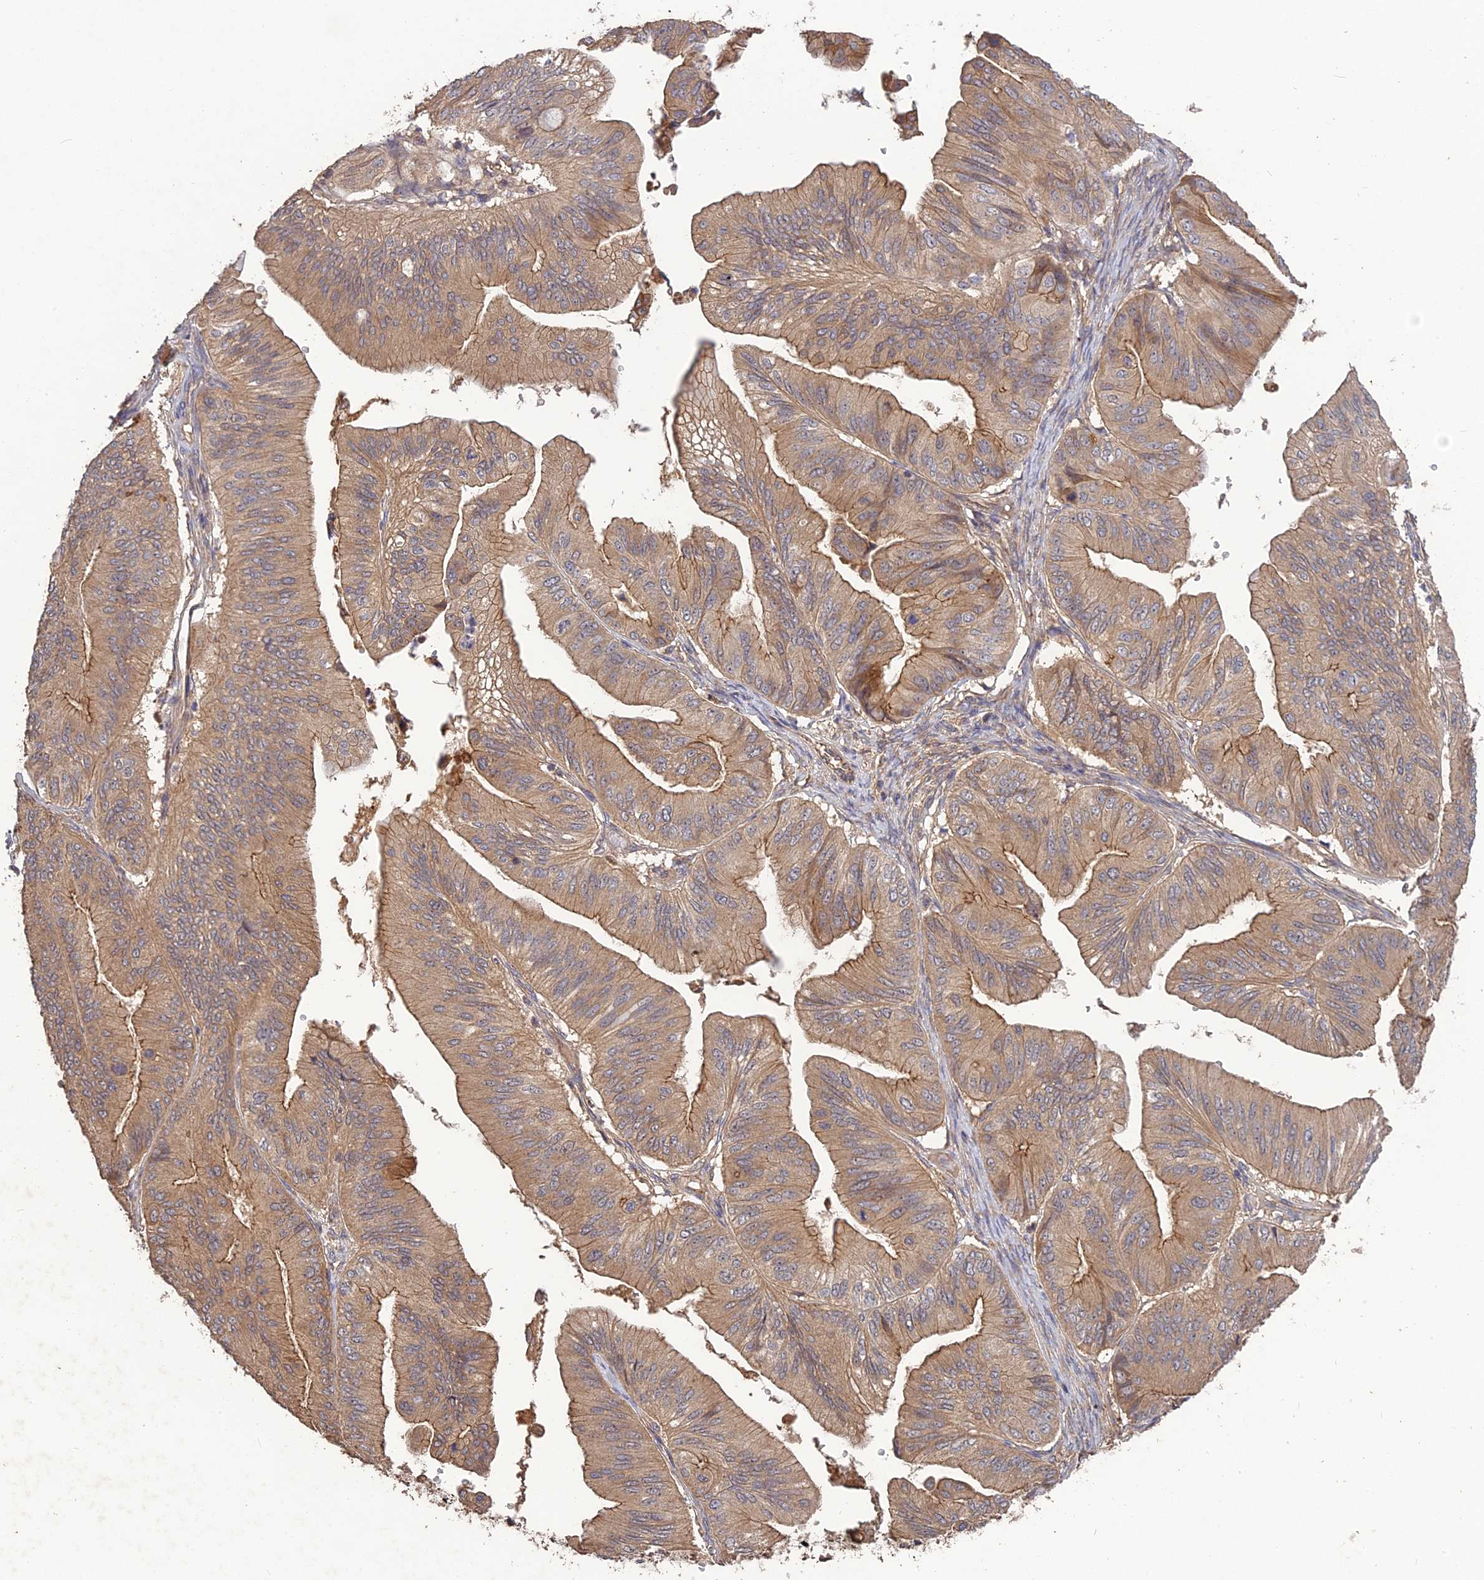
{"staining": {"intensity": "moderate", "quantity": ">75%", "location": "cytoplasmic/membranous"}, "tissue": "ovarian cancer", "cell_type": "Tumor cells", "image_type": "cancer", "snomed": [{"axis": "morphology", "description": "Cystadenocarcinoma, mucinous, NOS"}, {"axis": "topography", "description": "Ovary"}], "caption": "IHC histopathology image of neoplastic tissue: human ovarian mucinous cystadenocarcinoma stained using IHC demonstrates medium levels of moderate protein expression localized specifically in the cytoplasmic/membranous of tumor cells, appearing as a cytoplasmic/membranous brown color.", "gene": "ARHGAP40", "patient": {"sex": "female", "age": 61}}